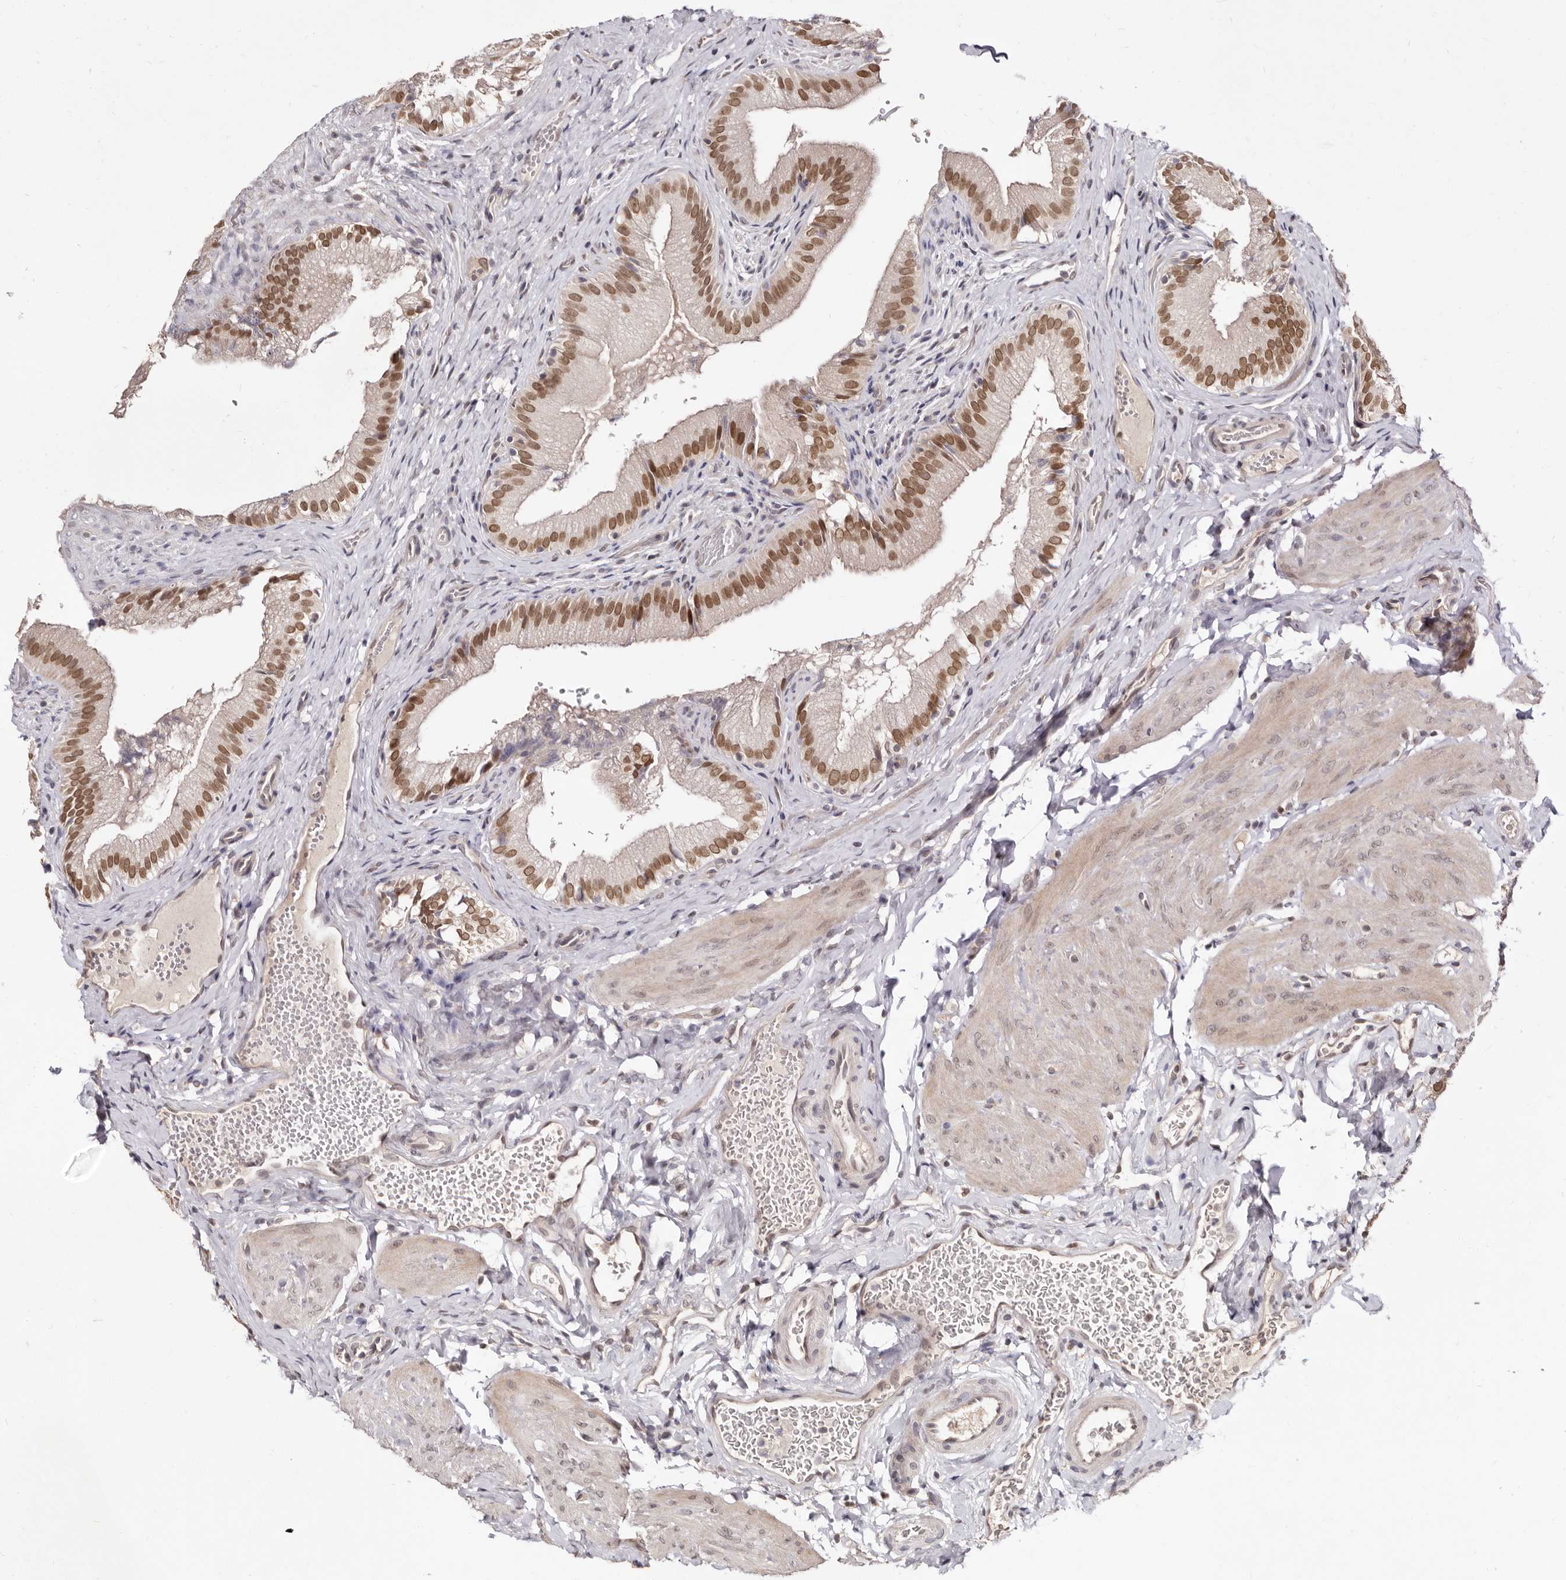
{"staining": {"intensity": "moderate", "quantity": ">75%", "location": "nuclear"}, "tissue": "gallbladder", "cell_type": "Glandular cells", "image_type": "normal", "snomed": [{"axis": "morphology", "description": "Normal tissue, NOS"}, {"axis": "topography", "description": "Gallbladder"}], "caption": "Immunohistochemistry (IHC) (DAB) staining of benign human gallbladder reveals moderate nuclear protein staining in approximately >75% of glandular cells.", "gene": "LCORL", "patient": {"sex": "female", "age": 30}}